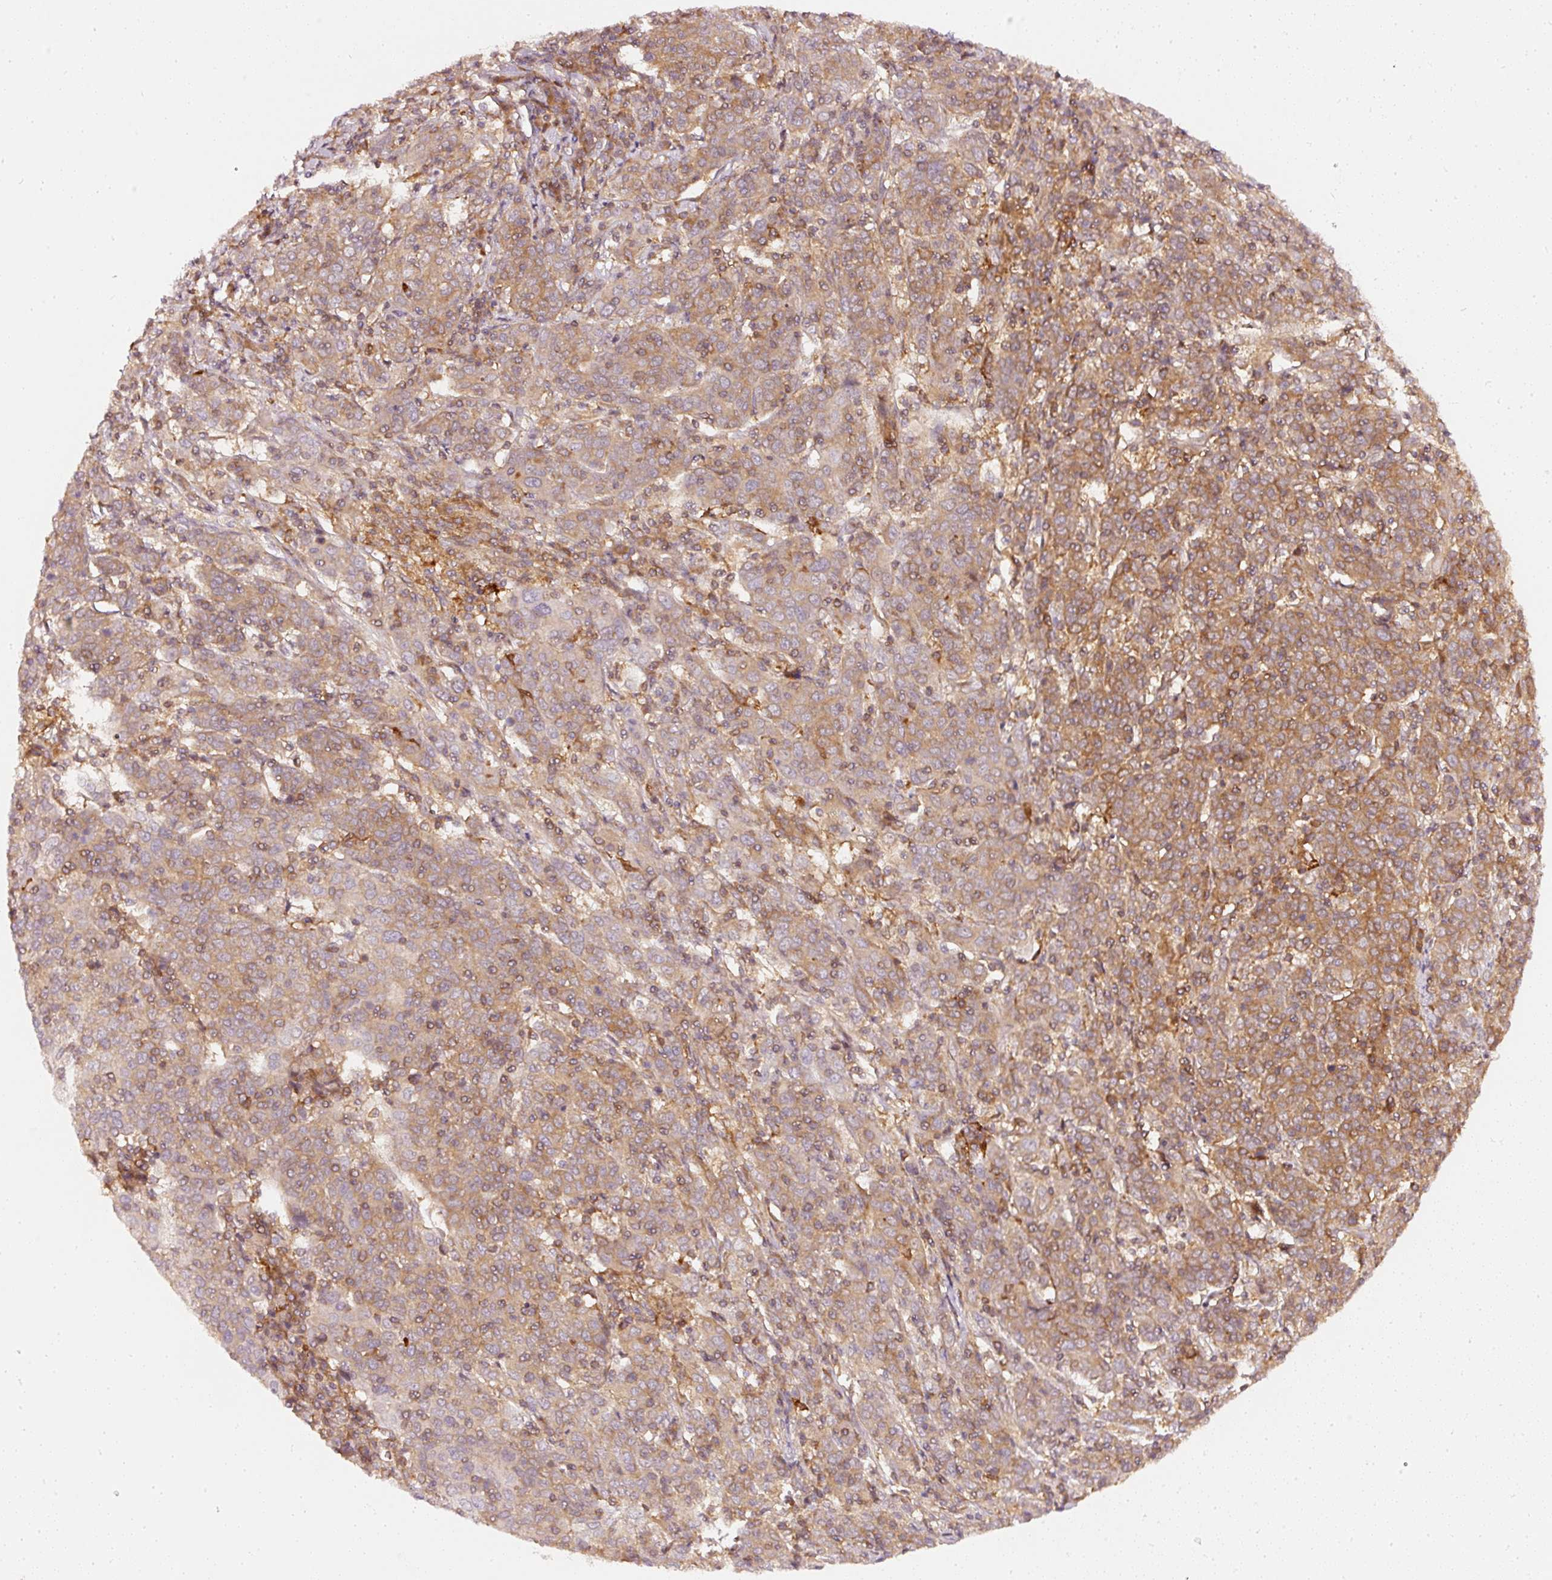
{"staining": {"intensity": "moderate", "quantity": ">75%", "location": "cytoplasmic/membranous"}, "tissue": "cervical cancer", "cell_type": "Tumor cells", "image_type": "cancer", "snomed": [{"axis": "morphology", "description": "Squamous cell carcinoma, NOS"}, {"axis": "topography", "description": "Cervix"}], "caption": "Tumor cells display medium levels of moderate cytoplasmic/membranous staining in about >75% of cells in human cervical squamous cell carcinoma.", "gene": "ASMTL", "patient": {"sex": "female", "age": 67}}